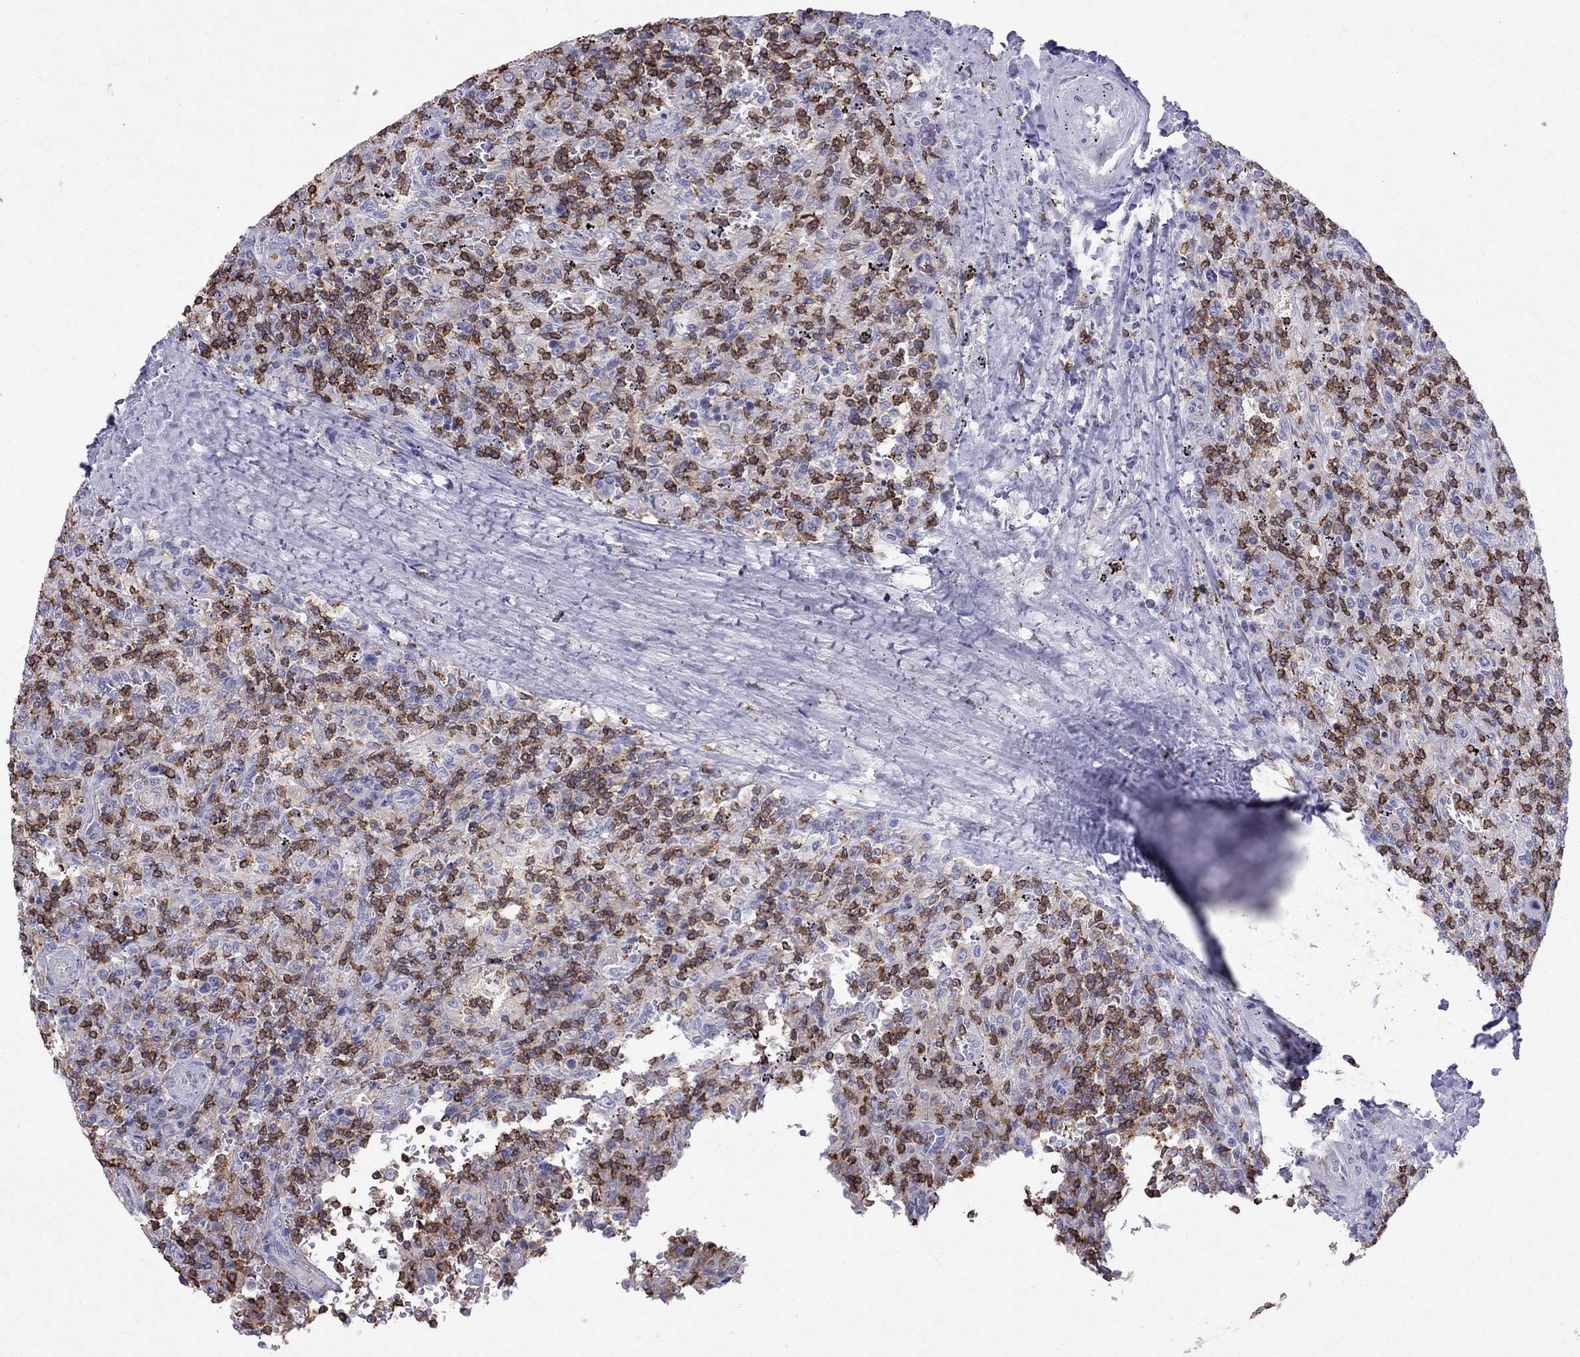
{"staining": {"intensity": "negative", "quantity": "none", "location": "none"}, "tissue": "lymphoma", "cell_type": "Tumor cells", "image_type": "cancer", "snomed": [{"axis": "morphology", "description": "Malignant lymphoma, non-Hodgkin's type, Low grade"}, {"axis": "topography", "description": "Spleen"}], "caption": "DAB (3,3'-diaminobenzidine) immunohistochemical staining of lymphoma displays no significant expression in tumor cells.", "gene": "MND1", "patient": {"sex": "male", "age": 62}}